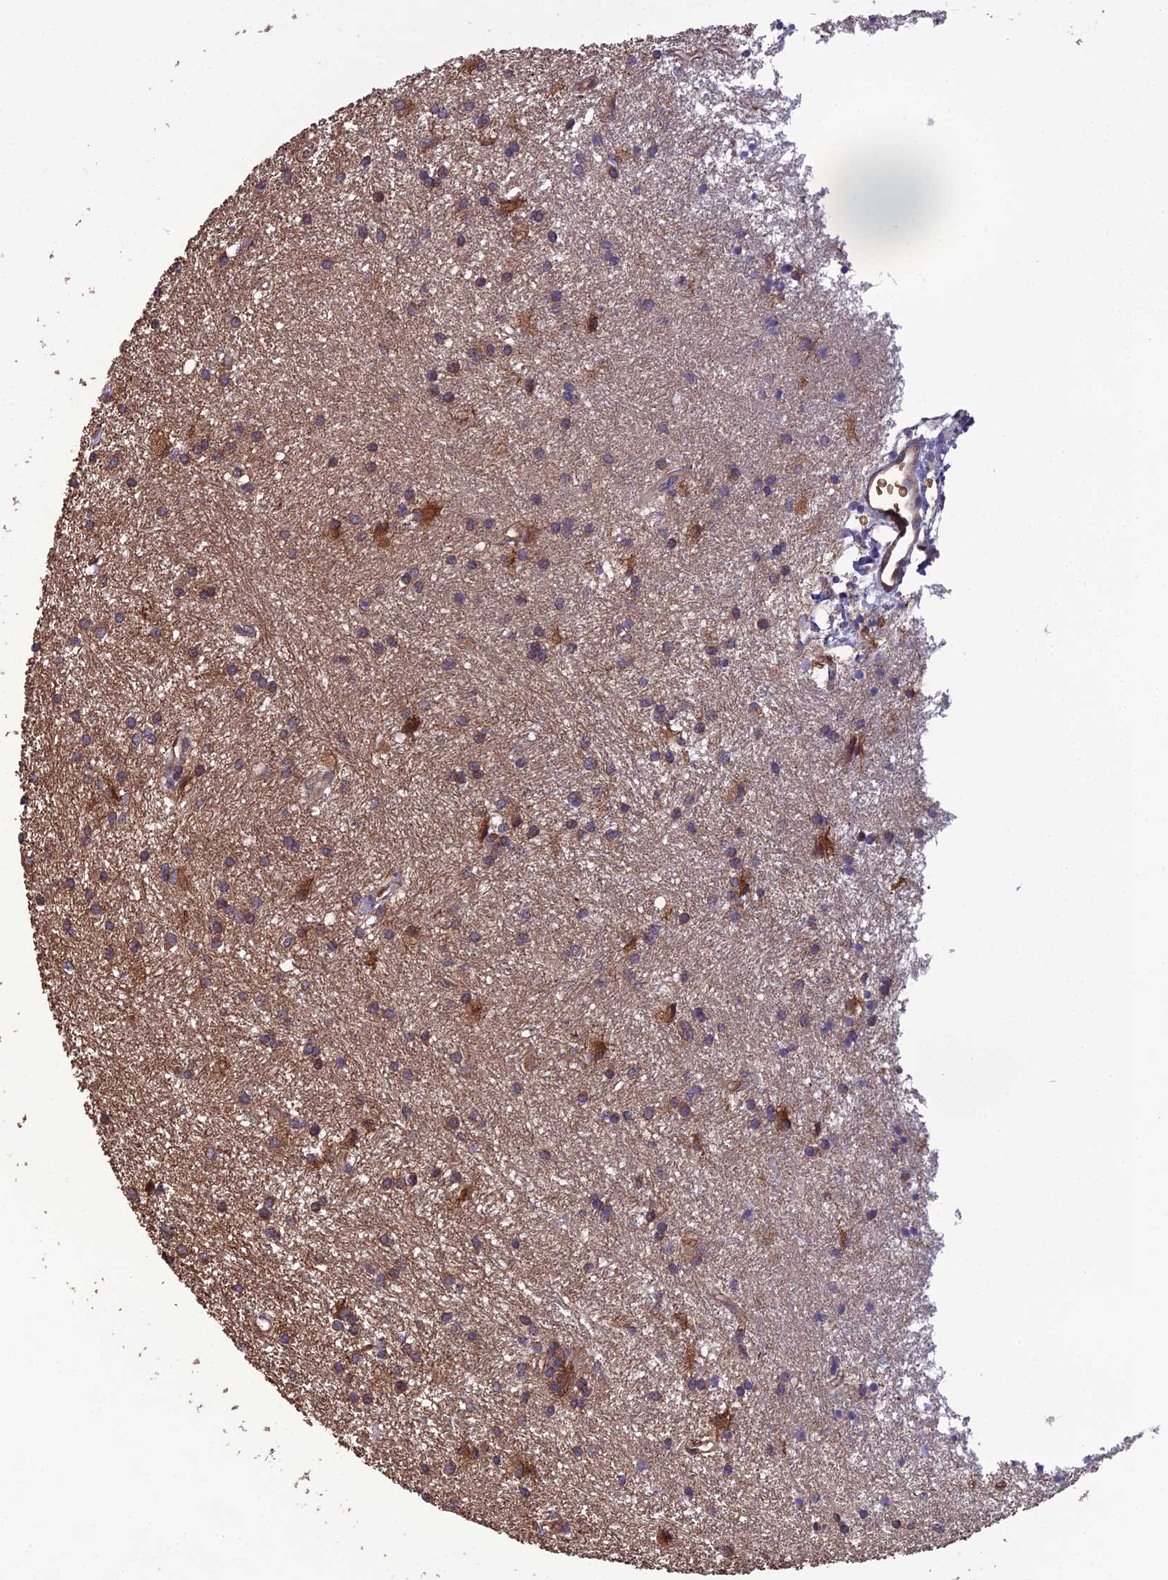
{"staining": {"intensity": "moderate", "quantity": "25%-75%", "location": "cytoplasmic/membranous"}, "tissue": "glioma", "cell_type": "Tumor cells", "image_type": "cancer", "snomed": [{"axis": "morphology", "description": "Glioma, malignant, High grade"}, {"axis": "topography", "description": "Brain"}], "caption": "Moderate cytoplasmic/membranous positivity is identified in about 25%-75% of tumor cells in glioma.", "gene": "GALR2", "patient": {"sex": "male", "age": 77}}